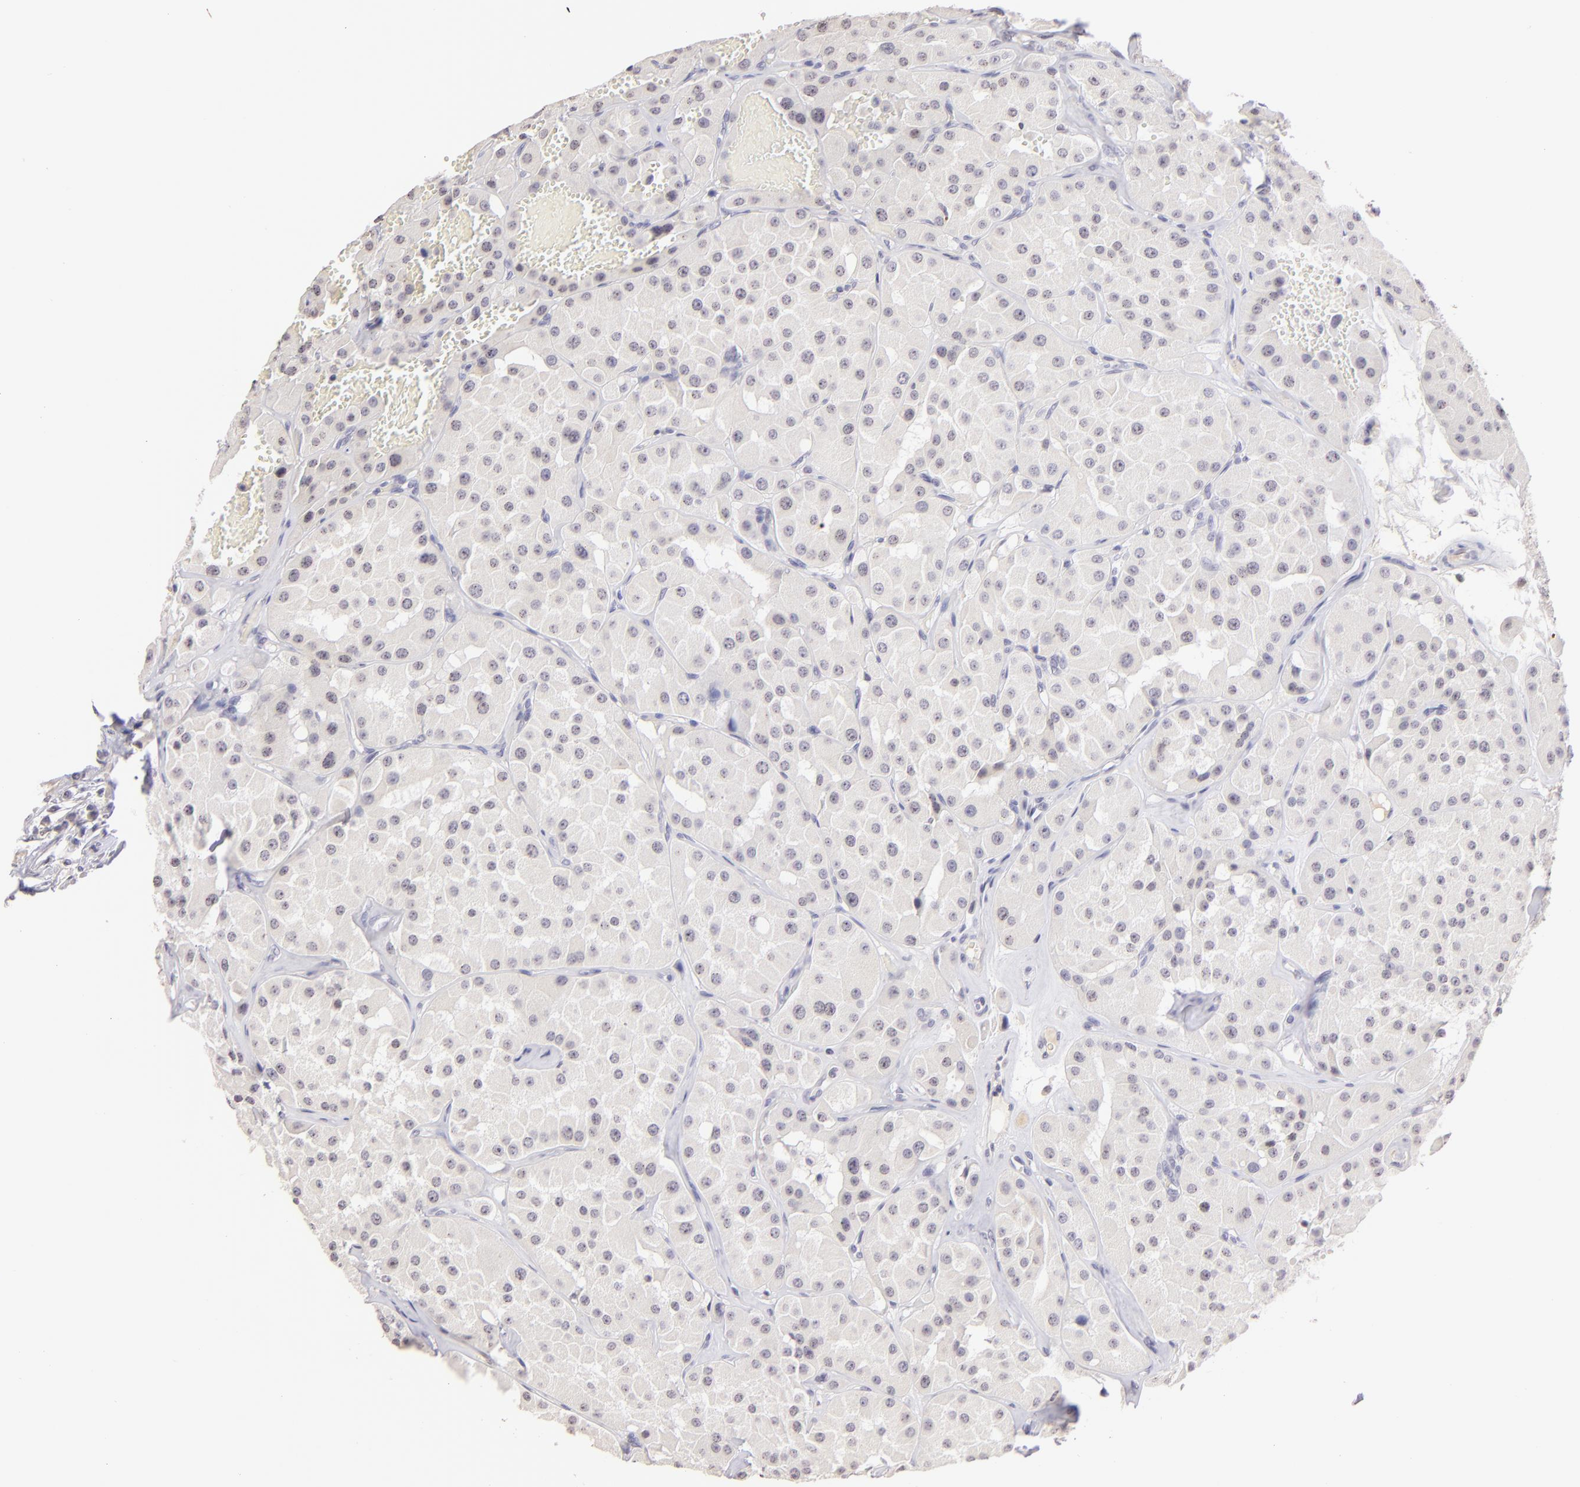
{"staining": {"intensity": "negative", "quantity": "none", "location": "none"}, "tissue": "renal cancer", "cell_type": "Tumor cells", "image_type": "cancer", "snomed": [{"axis": "morphology", "description": "Adenocarcinoma, uncertain malignant potential"}, {"axis": "topography", "description": "Kidney"}], "caption": "High power microscopy histopathology image of an IHC micrograph of renal cancer, revealing no significant expression in tumor cells. Nuclei are stained in blue.", "gene": "MAGEA1", "patient": {"sex": "male", "age": 63}}